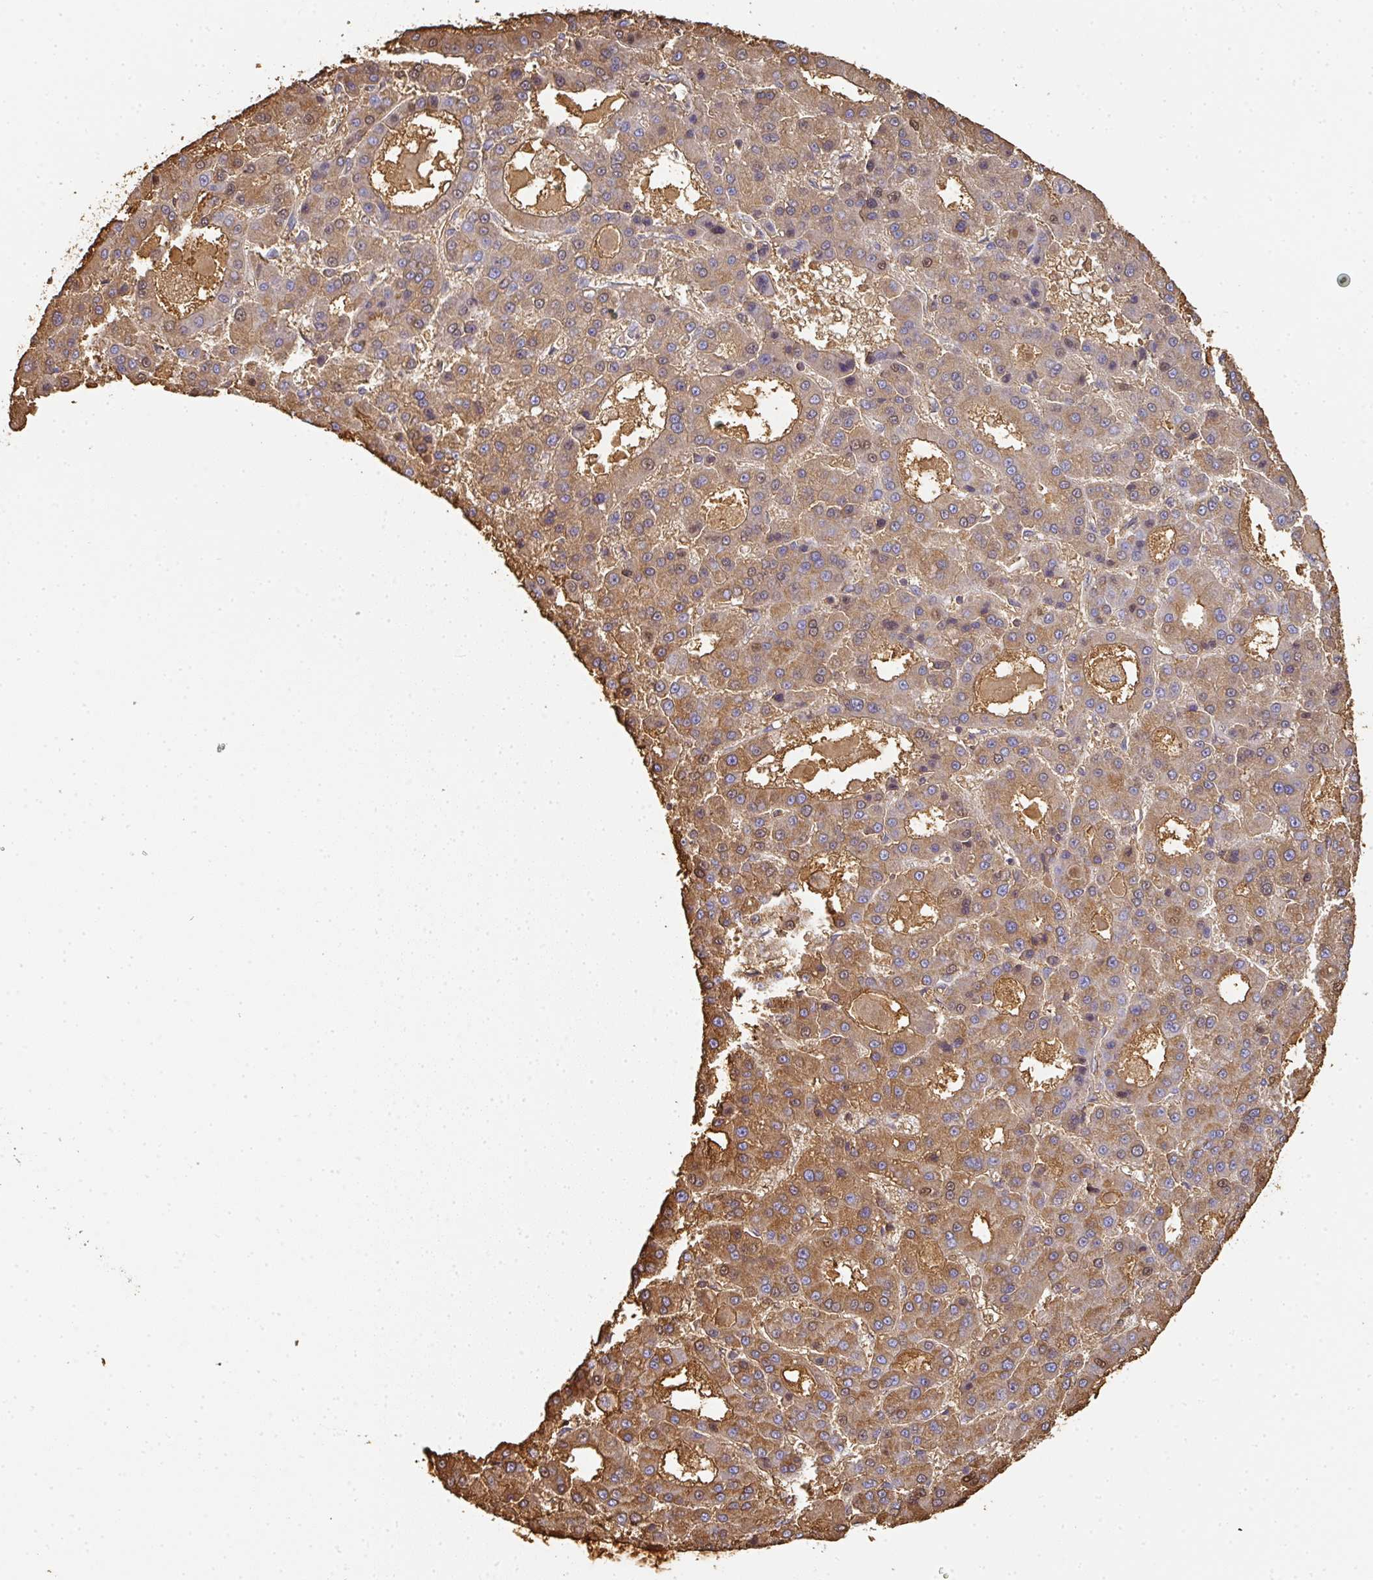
{"staining": {"intensity": "moderate", "quantity": ">75%", "location": "cytoplasmic/membranous"}, "tissue": "liver cancer", "cell_type": "Tumor cells", "image_type": "cancer", "snomed": [{"axis": "morphology", "description": "Carcinoma, Hepatocellular, NOS"}, {"axis": "topography", "description": "Liver"}], "caption": "Tumor cells reveal moderate cytoplasmic/membranous staining in approximately >75% of cells in liver hepatocellular carcinoma.", "gene": "ALB", "patient": {"sex": "male", "age": 70}}